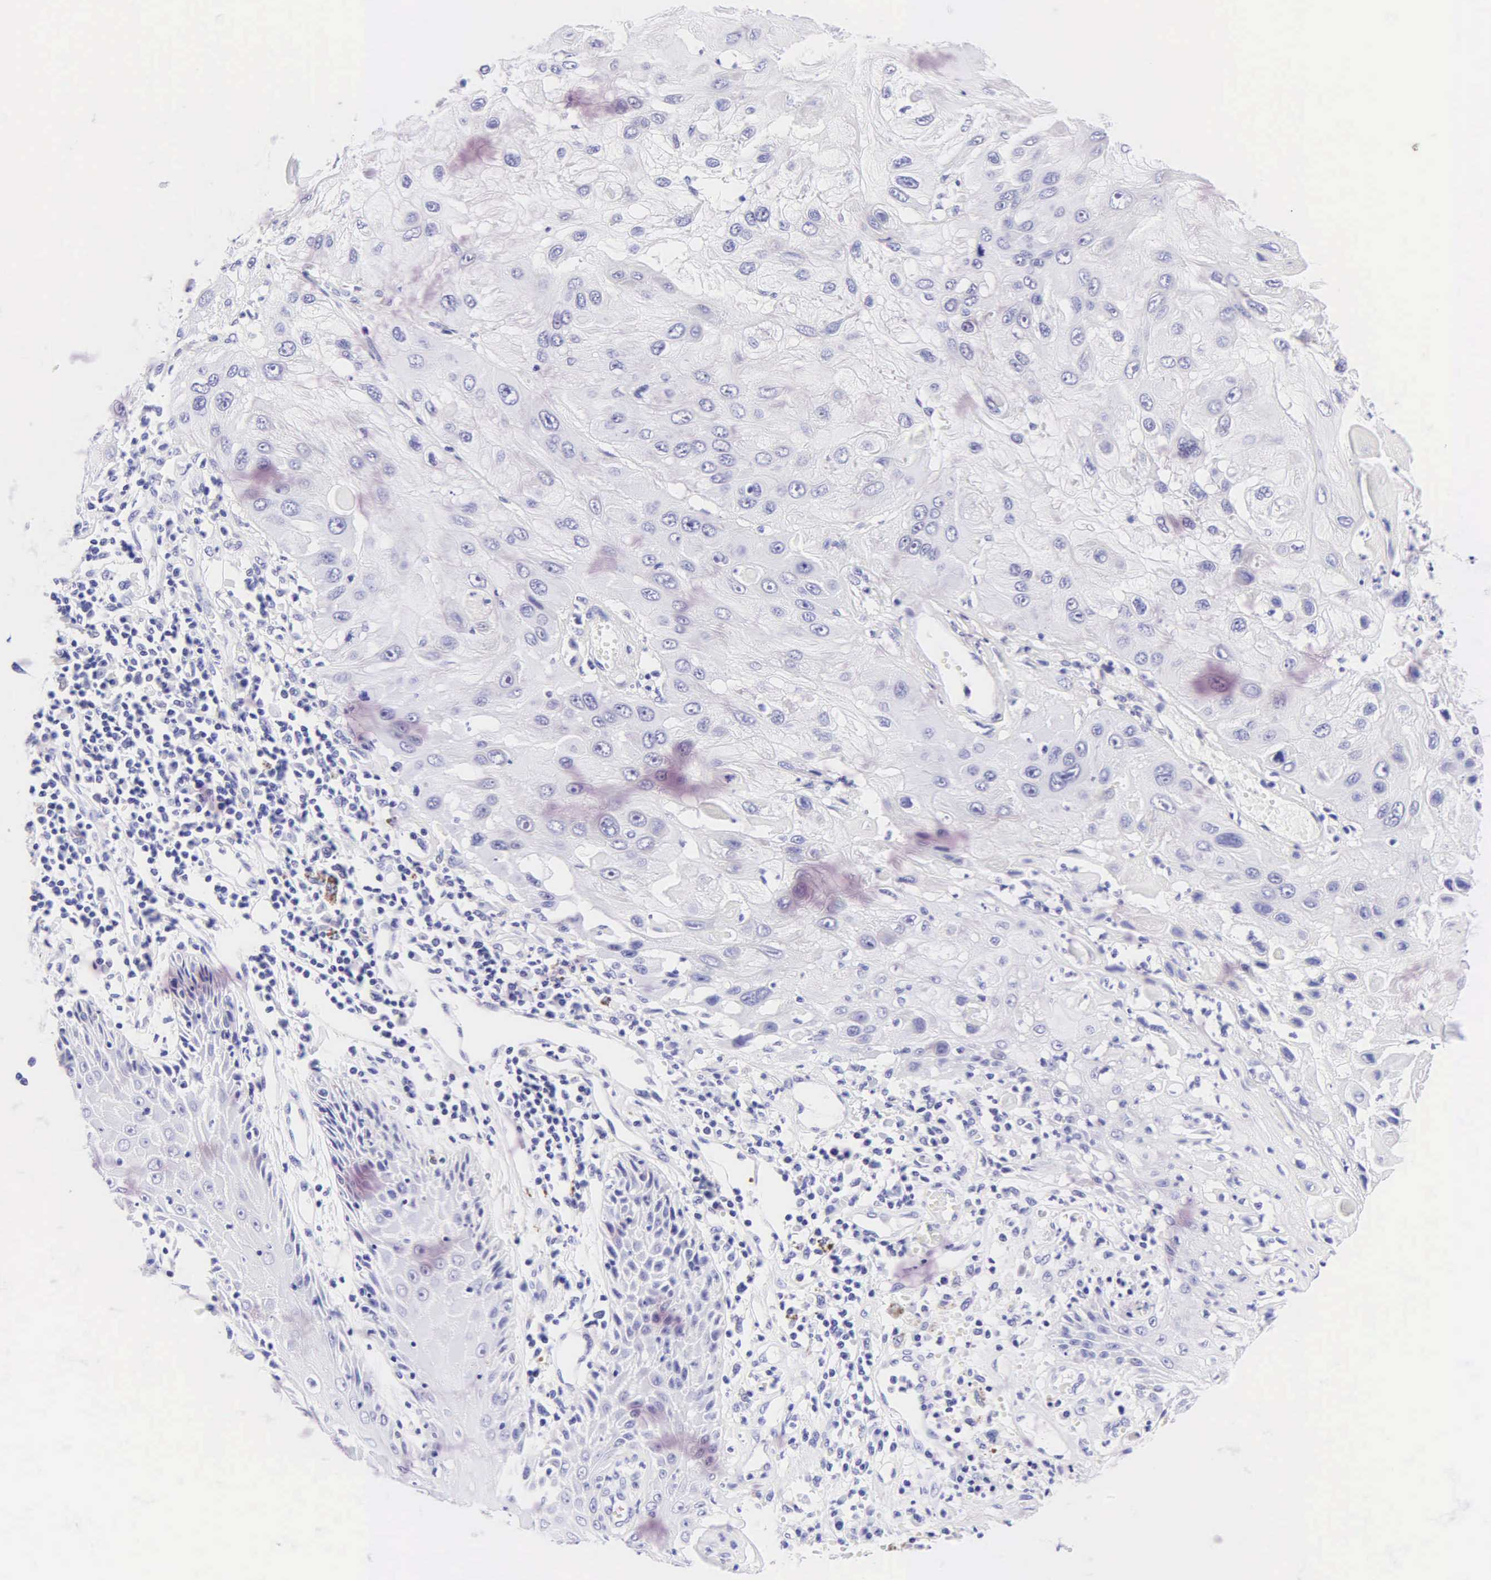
{"staining": {"intensity": "negative", "quantity": "none", "location": "none"}, "tissue": "skin cancer", "cell_type": "Tumor cells", "image_type": "cancer", "snomed": [{"axis": "morphology", "description": "Squamous cell carcinoma, NOS"}, {"axis": "topography", "description": "Skin"}, {"axis": "topography", "description": "Anal"}], "caption": "High magnification brightfield microscopy of skin cancer (squamous cell carcinoma) stained with DAB (3,3'-diaminobenzidine) (brown) and counterstained with hematoxylin (blue): tumor cells show no significant positivity.", "gene": "KRT20", "patient": {"sex": "male", "age": 61}}